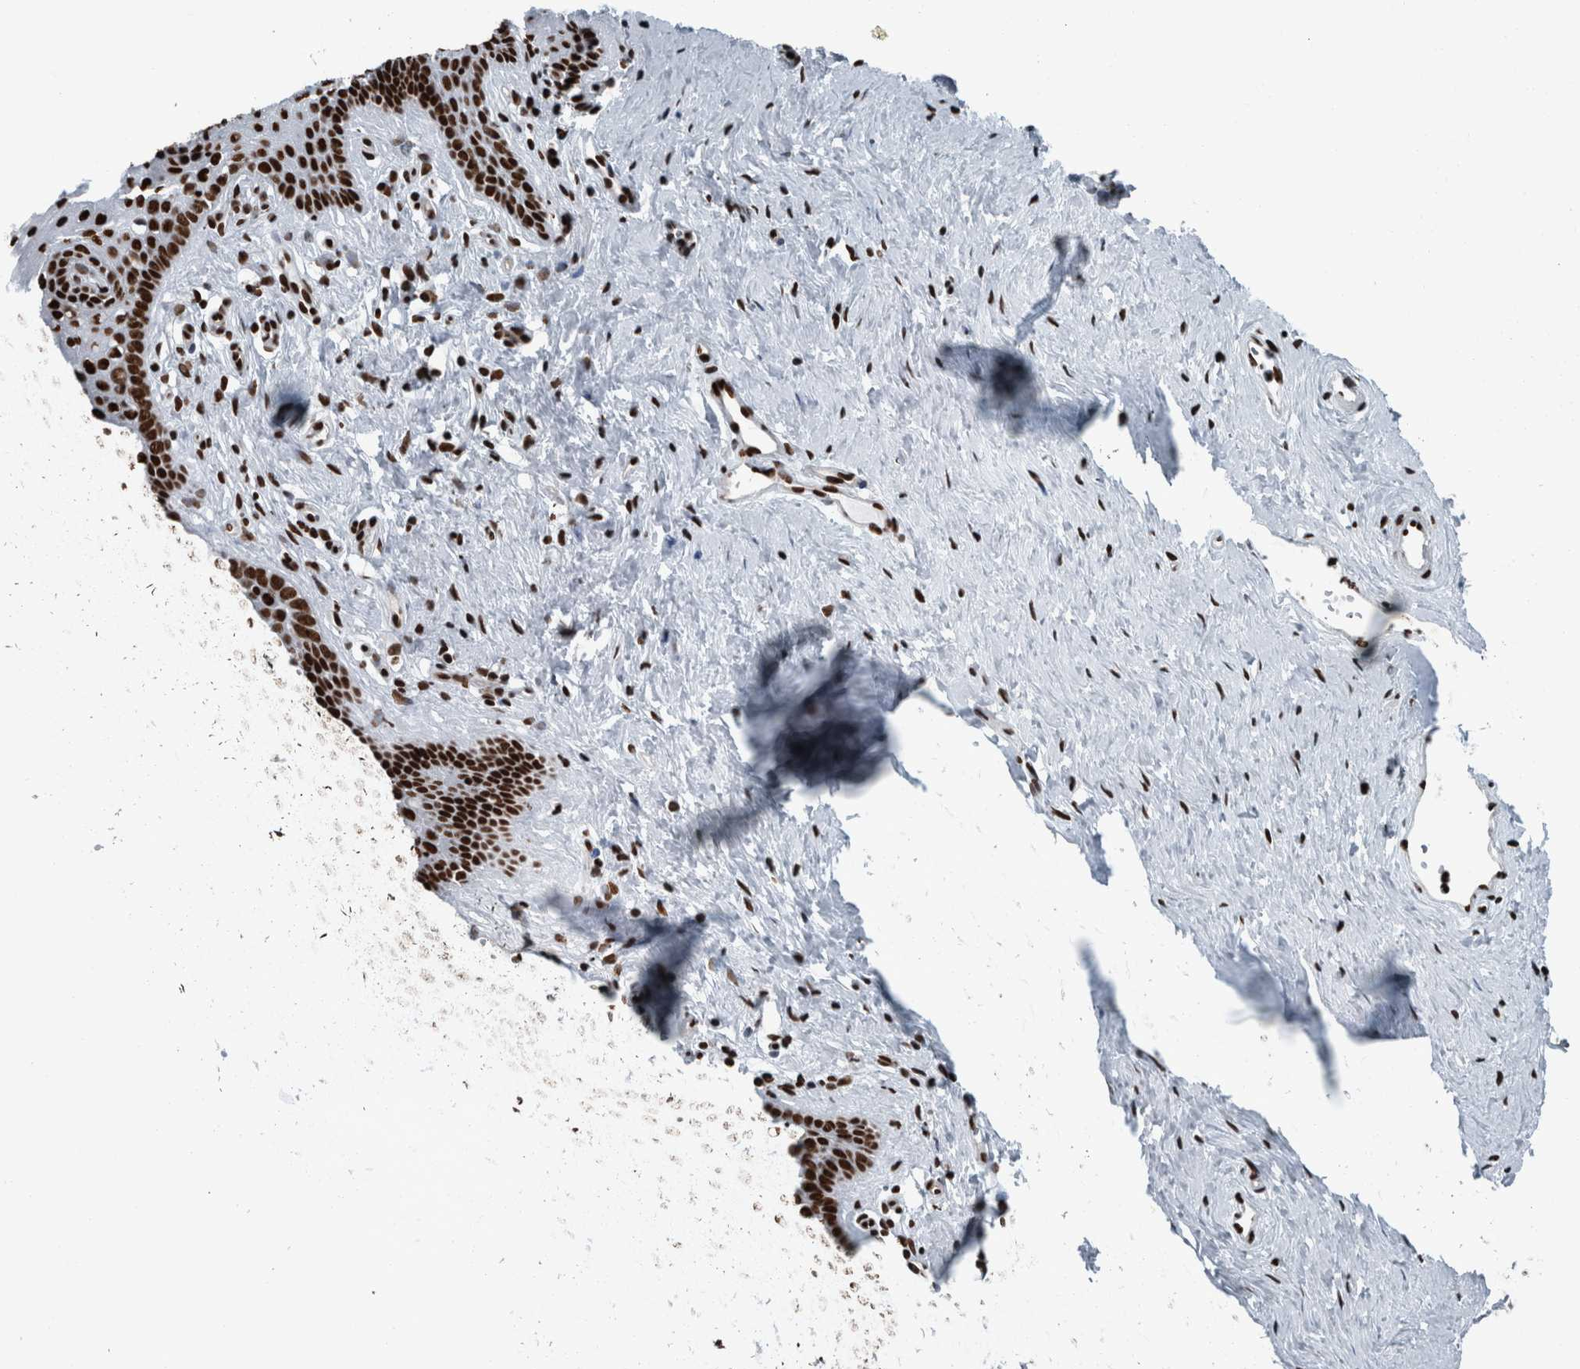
{"staining": {"intensity": "strong", "quantity": ">75%", "location": "nuclear"}, "tissue": "vagina", "cell_type": "Squamous epithelial cells", "image_type": "normal", "snomed": [{"axis": "morphology", "description": "Normal tissue, NOS"}, {"axis": "topography", "description": "Vagina"}], "caption": "Normal vagina was stained to show a protein in brown. There is high levels of strong nuclear staining in about >75% of squamous epithelial cells. The staining was performed using DAB to visualize the protein expression in brown, while the nuclei were stained in blue with hematoxylin (Magnification: 20x).", "gene": "DNMT3A", "patient": {"sex": "female", "age": 32}}